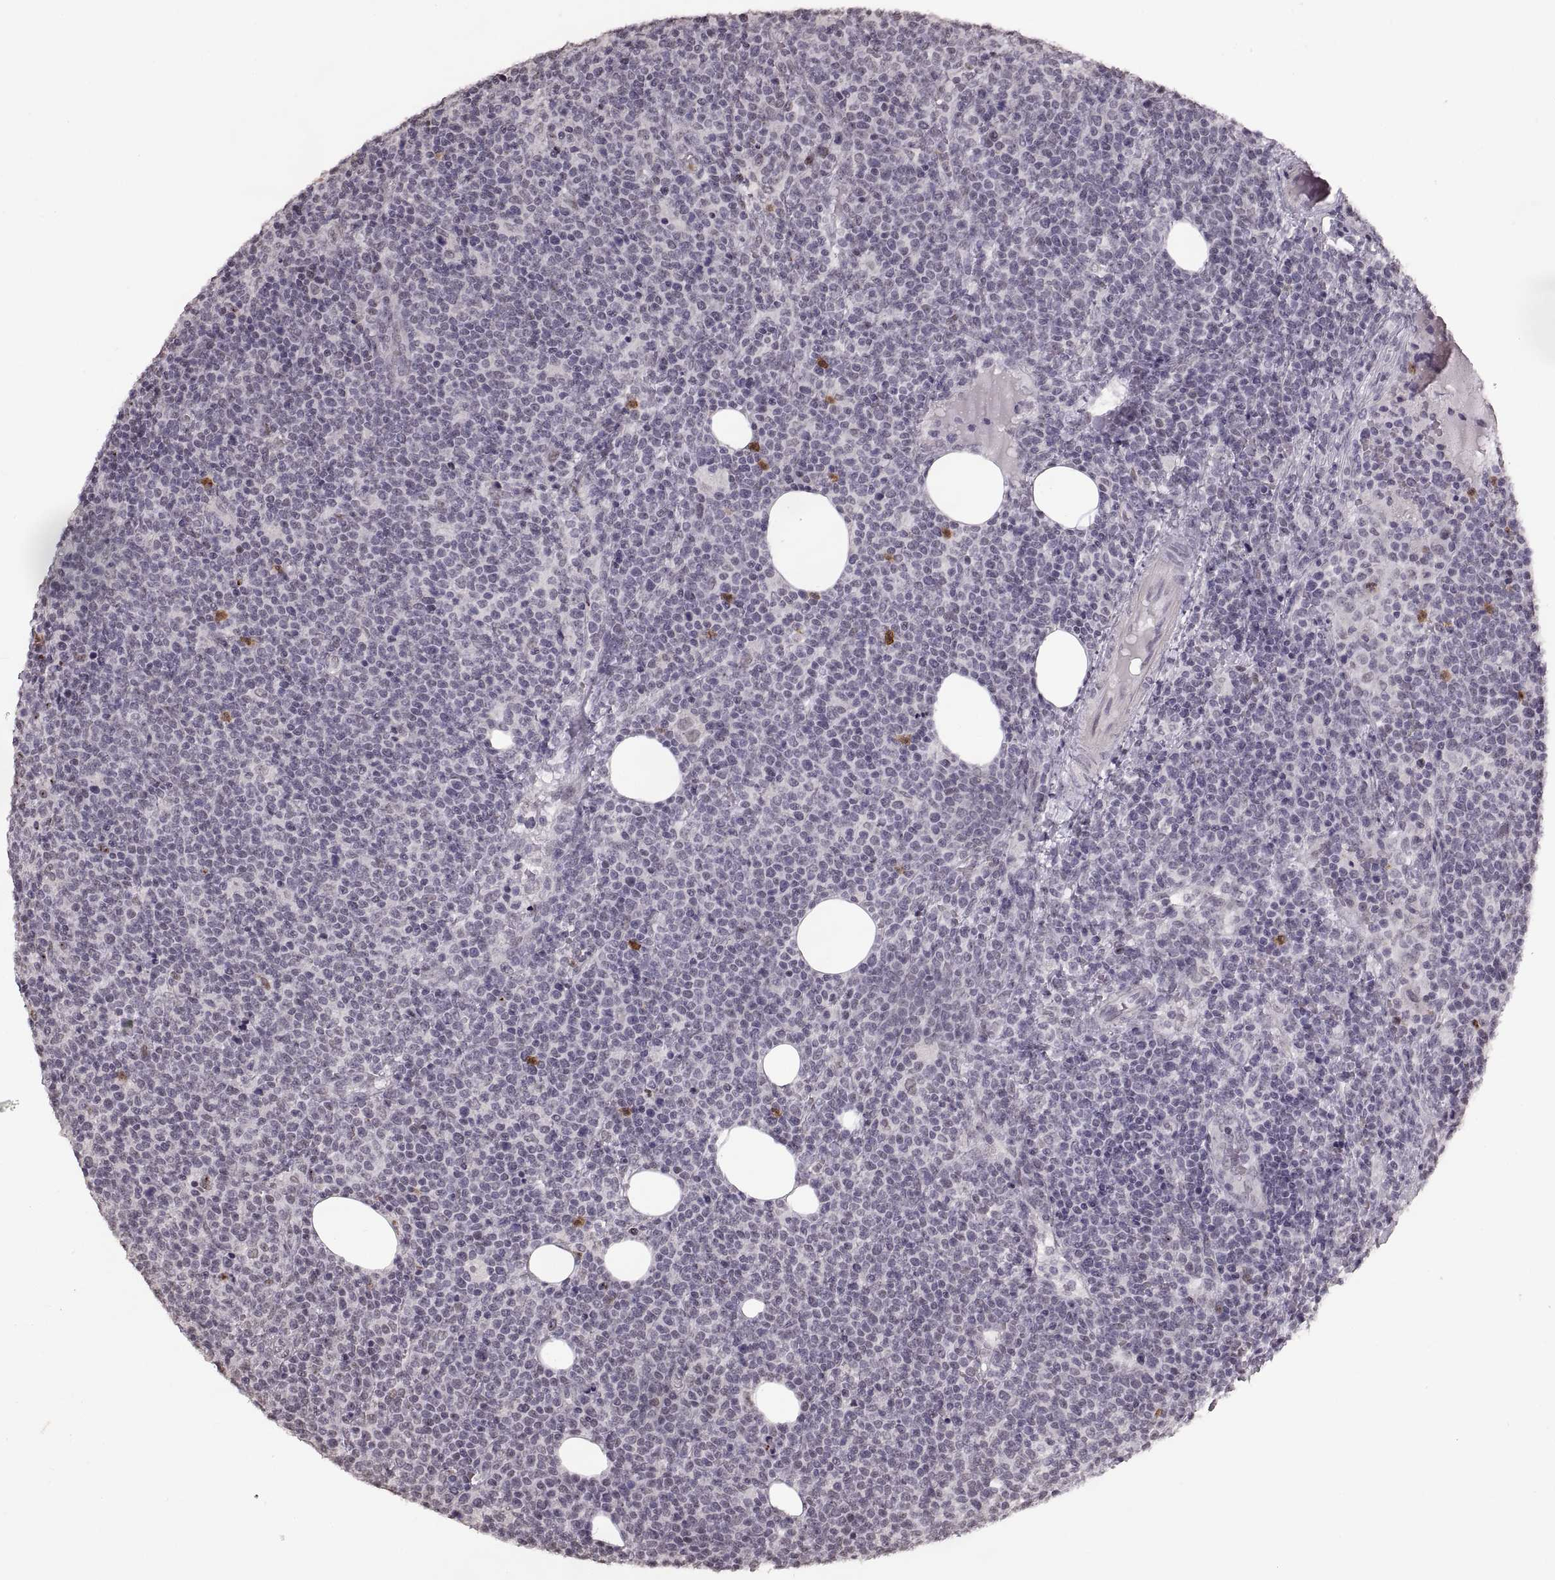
{"staining": {"intensity": "negative", "quantity": "none", "location": "none"}, "tissue": "lymphoma", "cell_type": "Tumor cells", "image_type": "cancer", "snomed": [{"axis": "morphology", "description": "Malignant lymphoma, non-Hodgkin's type, High grade"}, {"axis": "topography", "description": "Lymph node"}], "caption": "High magnification brightfield microscopy of lymphoma stained with DAB (3,3'-diaminobenzidine) (brown) and counterstained with hematoxylin (blue): tumor cells show no significant expression. The staining was performed using DAB to visualize the protein expression in brown, while the nuclei were stained in blue with hematoxylin (Magnification: 20x).", "gene": "PALS1", "patient": {"sex": "male", "age": 61}}